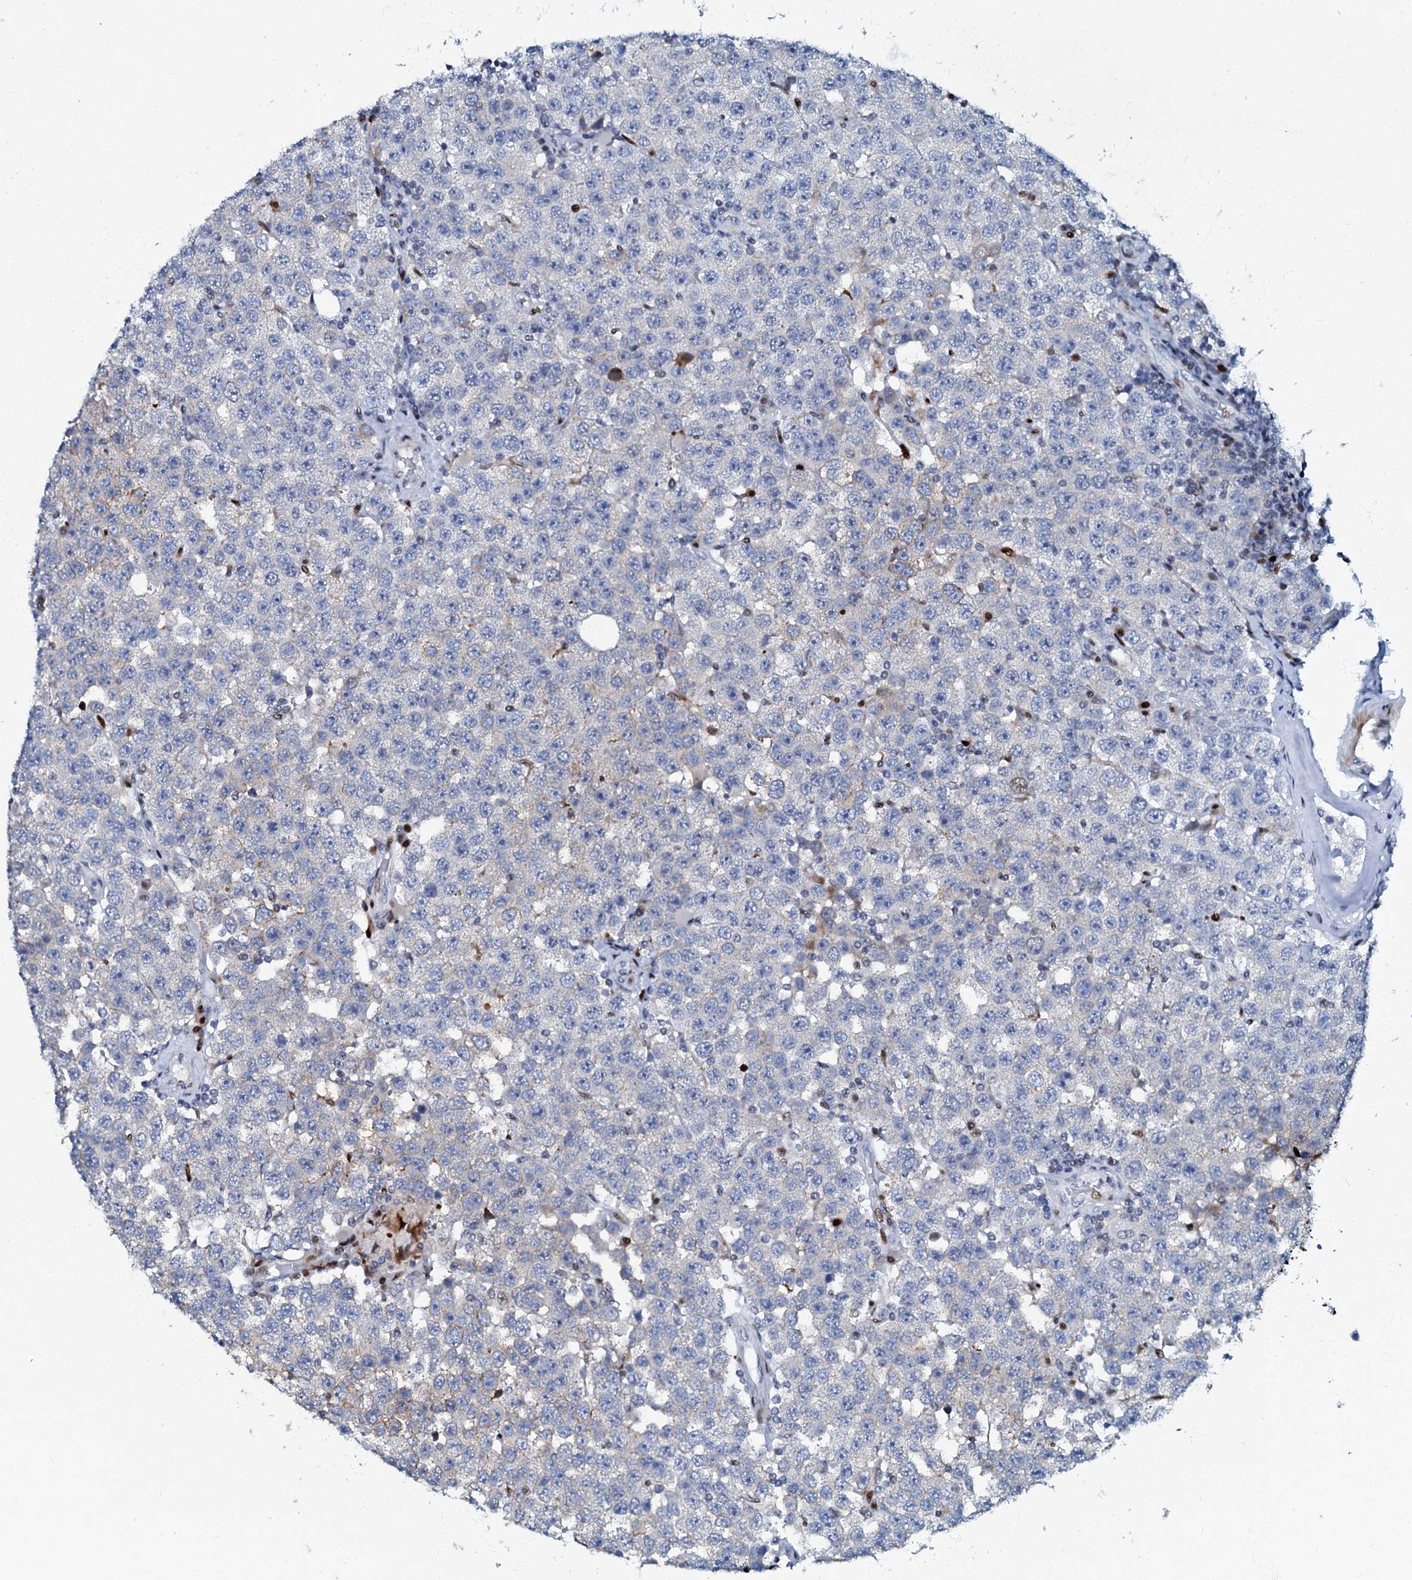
{"staining": {"intensity": "negative", "quantity": "none", "location": "none"}, "tissue": "testis cancer", "cell_type": "Tumor cells", "image_type": "cancer", "snomed": [{"axis": "morphology", "description": "Seminoma, NOS"}, {"axis": "topography", "description": "Testis"}], "caption": "Immunohistochemical staining of seminoma (testis) demonstrates no significant expression in tumor cells.", "gene": "MFSD5", "patient": {"sex": "male", "age": 28}}